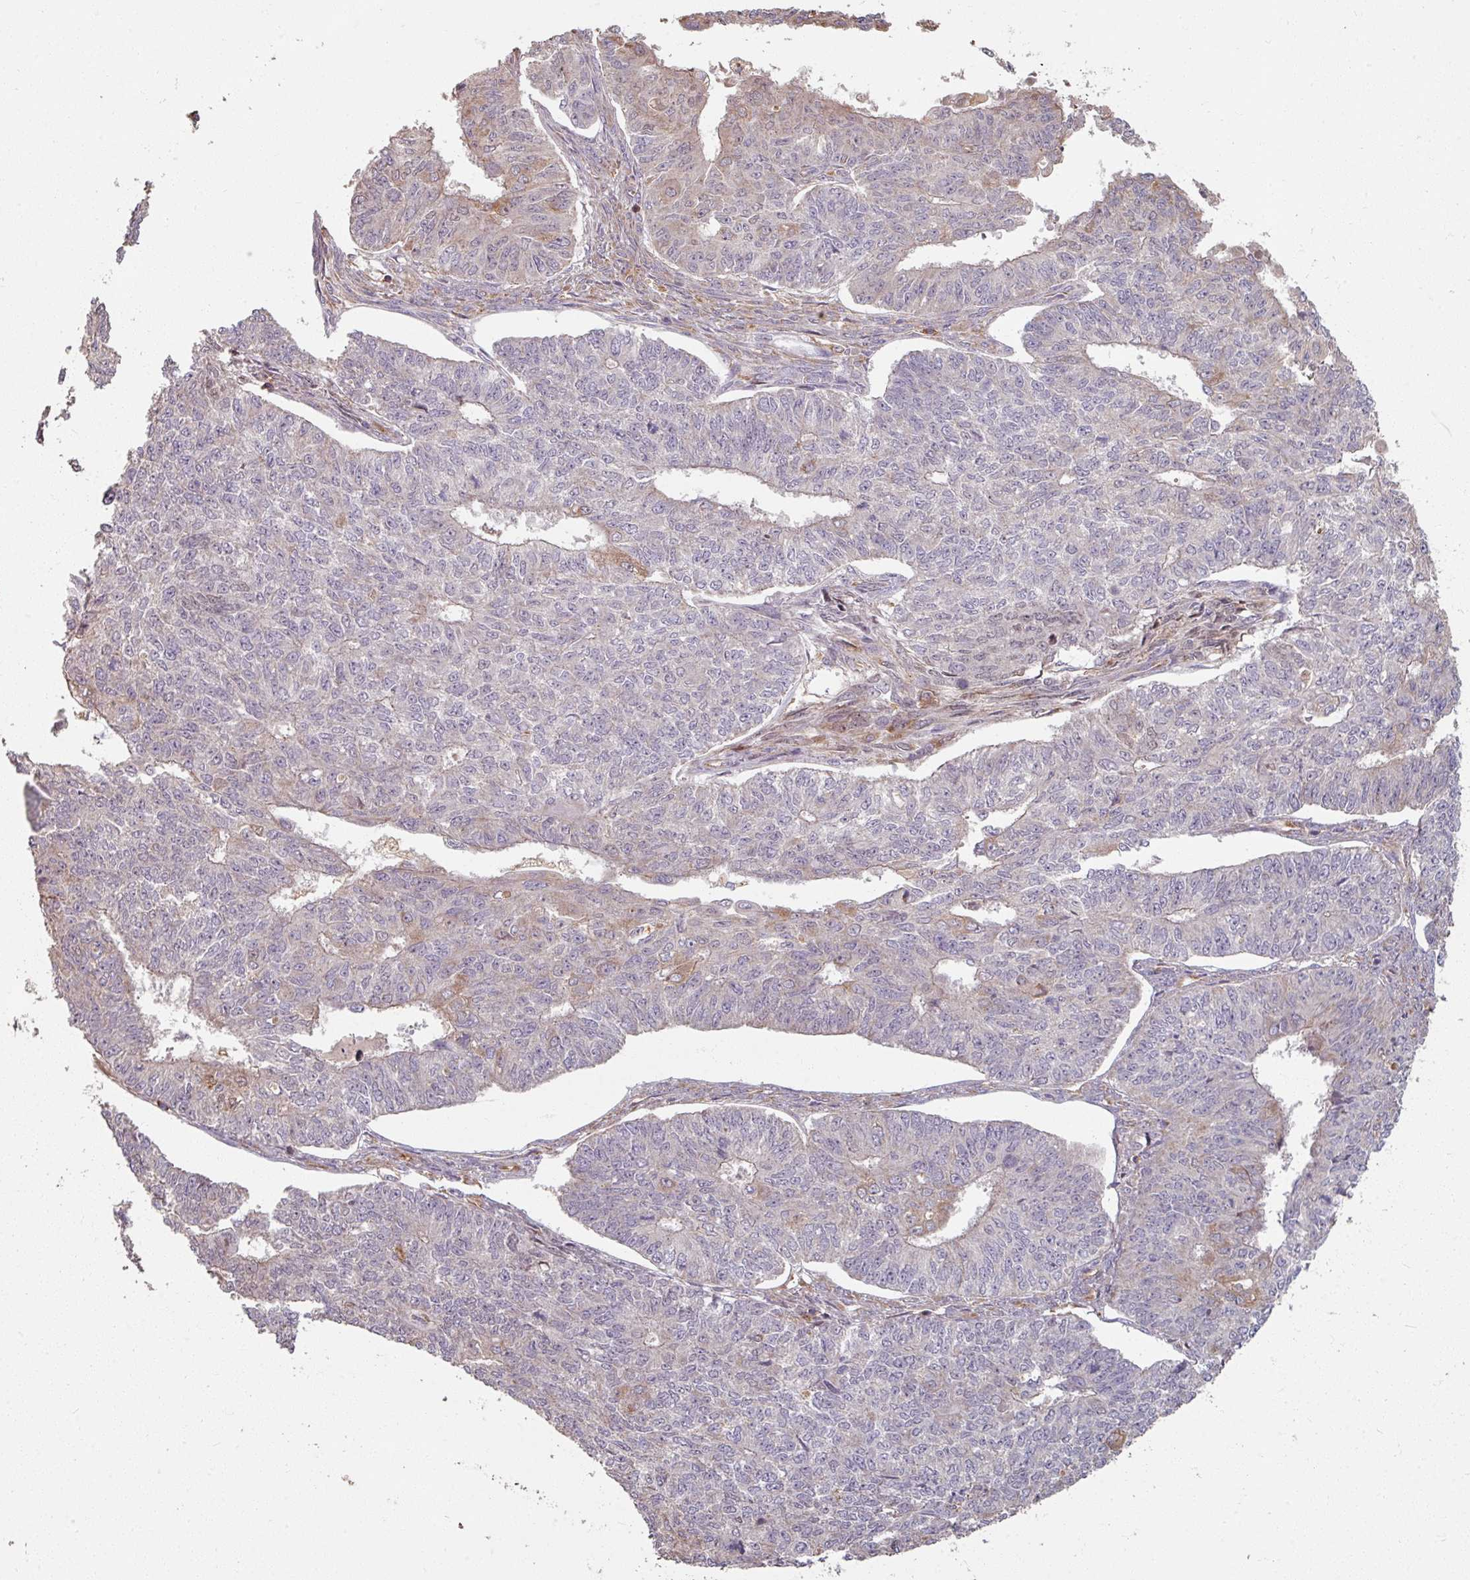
{"staining": {"intensity": "weak", "quantity": "<25%", "location": "cytoplasmic/membranous"}, "tissue": "endometrial cancer", "cell_type": "Tumor cells", "image_type": "cancer", "snomed": [{"axis": "morphology", "description": "Adenocarcinoma, NOS"}, {"axis": "topography", "description": "Endometrium"}], "caption": "An immunohistochemistry photomicrograph of endometrial adenocarcinoma is shown. There is no staining in tumor cells of endometrial adenocarcinoma. Nuclei are stained in blue.", "gene": "CCDC68", "patient": {"sex": "female", "age": 32}}